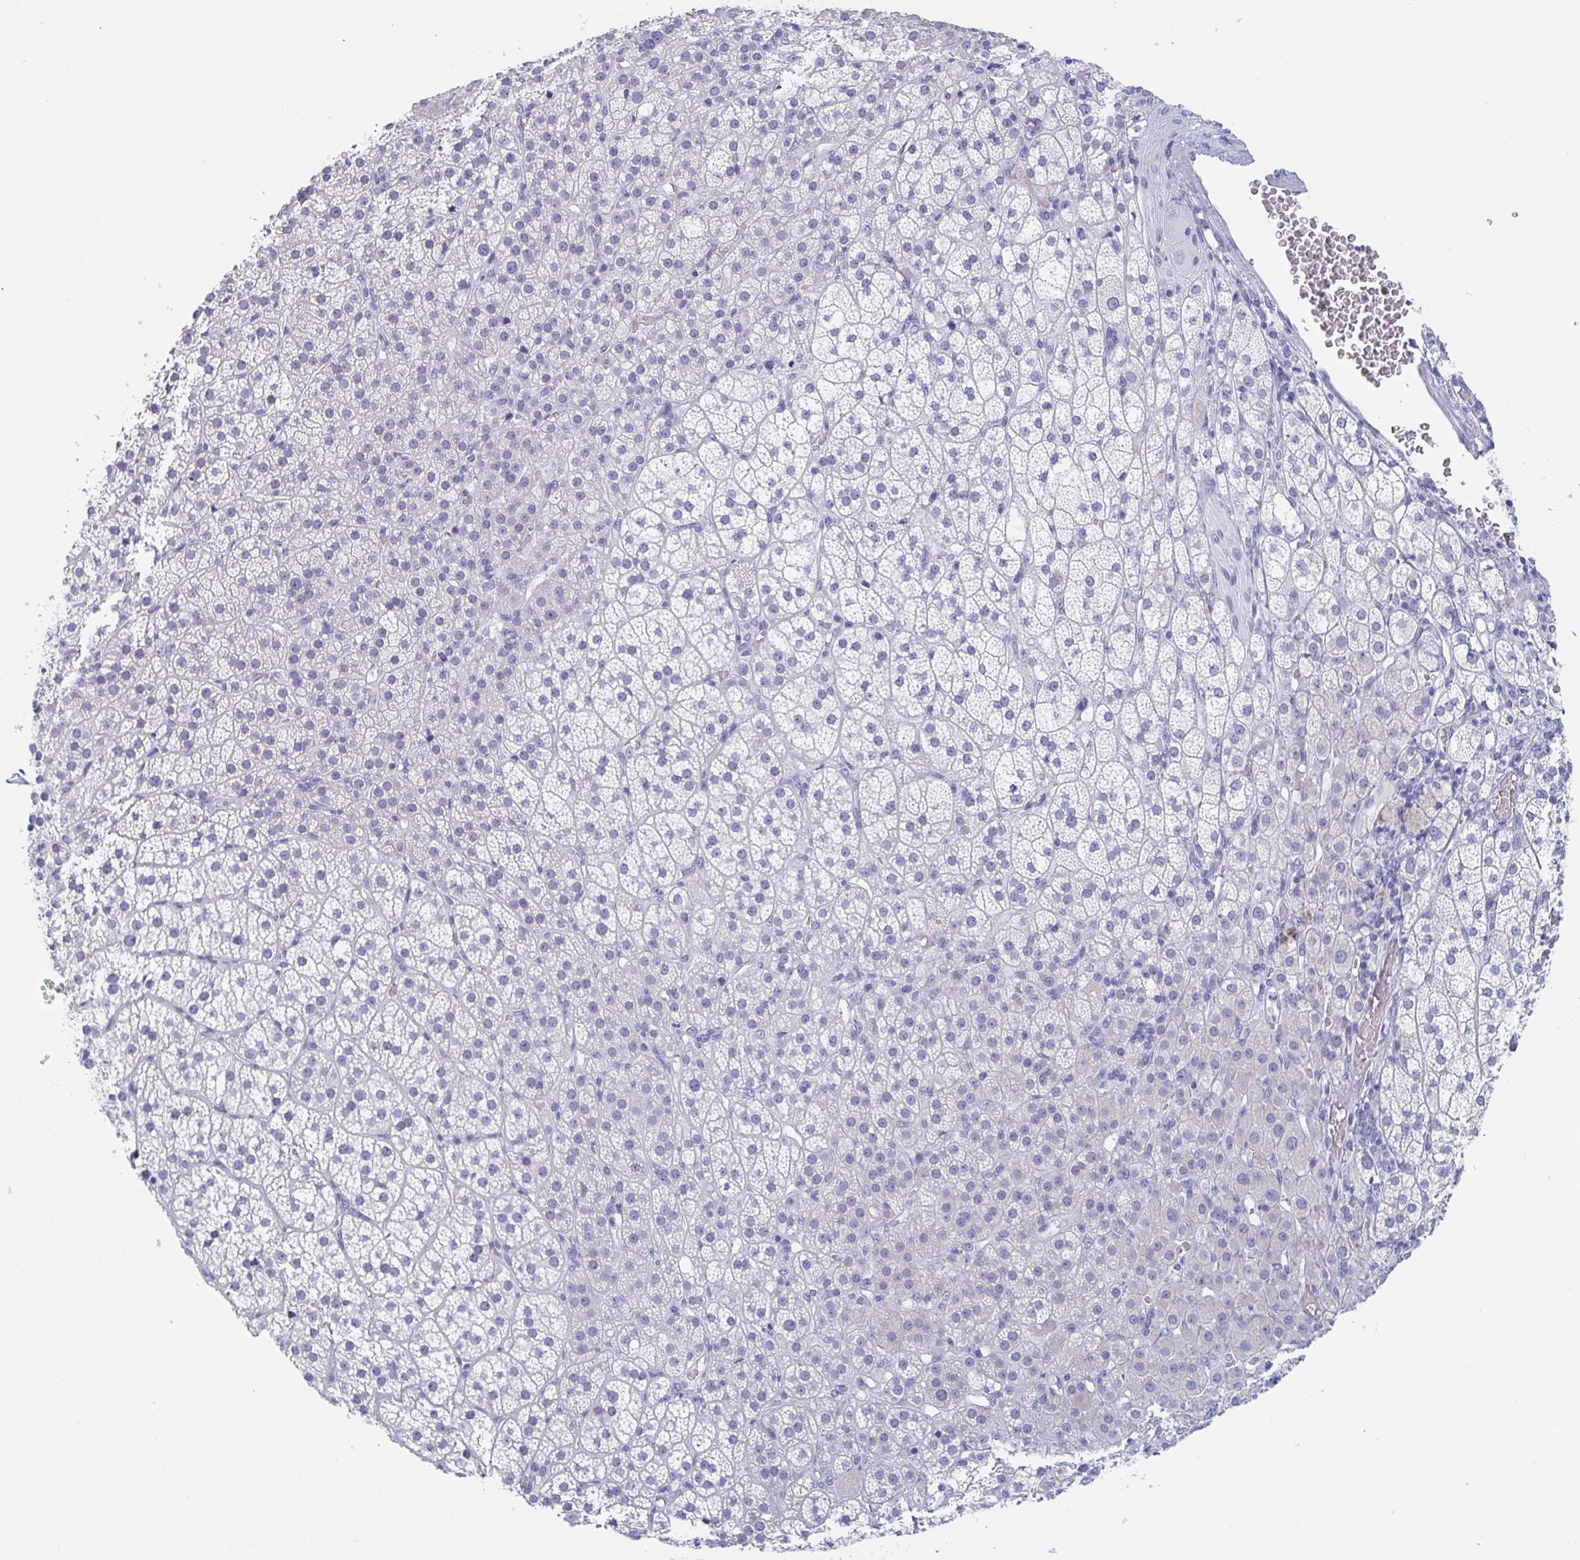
{"staining": {"intensity": "negative", "quantity": "none", "location": "none"}, "tissue": "adrenal gland", "cell_type": "Glandular cells", "image_type": "normal", "snomed": [{"axis": "morphology", "description": "Normal tissue, NOS"}, {"axis": "topography", "description": "Adrenal gland"}], "caption": "Immunohistochemistry (IHC) photomicrograph of unremarkable adrenal gland stained for a protein (brown), which reveals no positivity in glandular cells. (DAB (3,3'-diaminobenzidine) immunohistochemistry (IHC) with hematoxylin counter stain).", "gene": "DPEP3", "patient": {"sex": "female", "age": 60}}